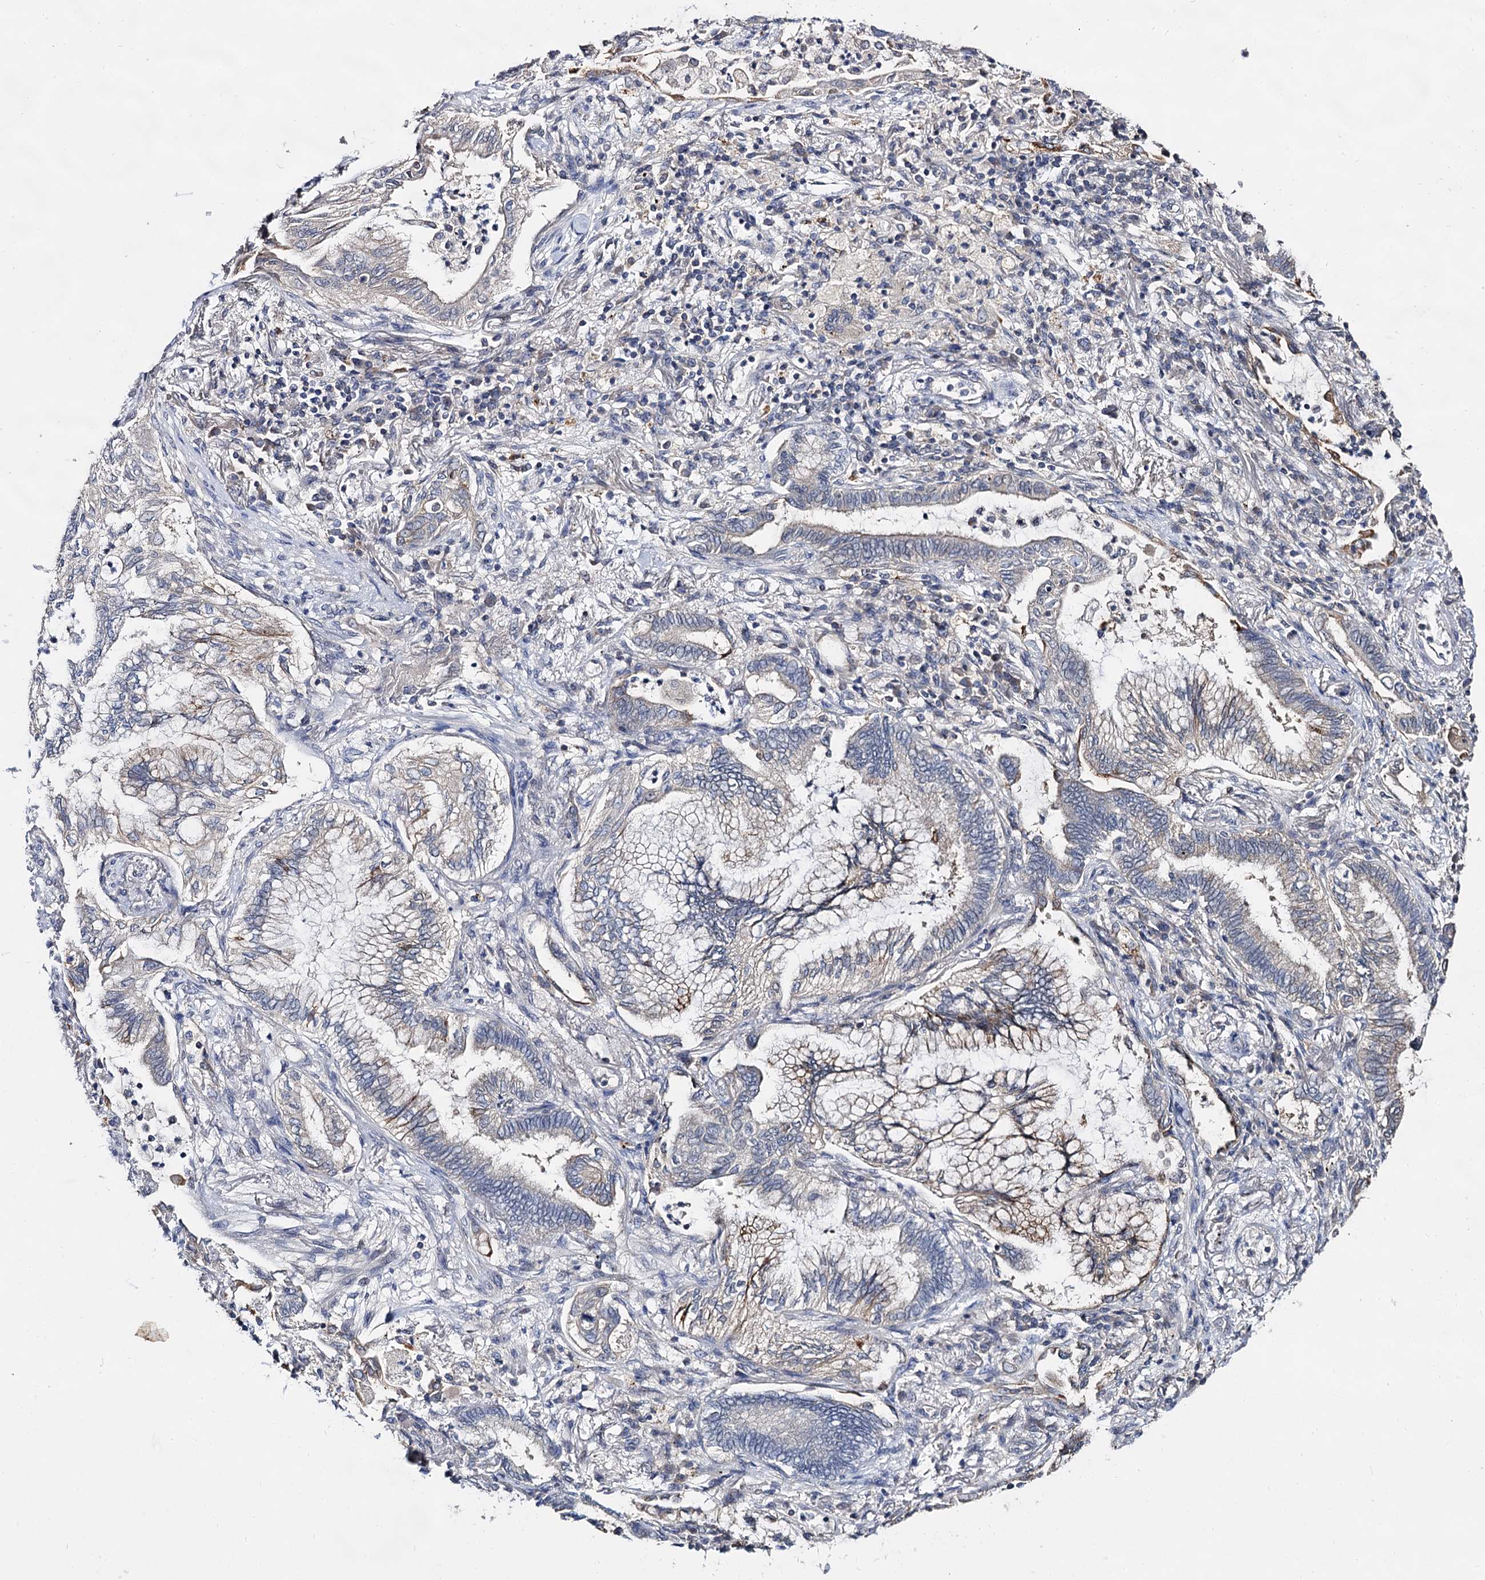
{"staining": {"intensity": "negative", "quantity": "none", "location": "none"}, "tissue": "lung cancer", "cell_type": "Tumor cells", "image_type": "cancer", "snomed": [{"axis": "morphology", "description": "Adenocarcinoma, NOS"}, {"axis": "topography", "description": "Lung"}], "caption": "Immunohistochemical staining of lung cancer reveals no significant staining in tumor cells.", "gene": "ARFIP2", "patient": {"sex": "female", "age": 70}}